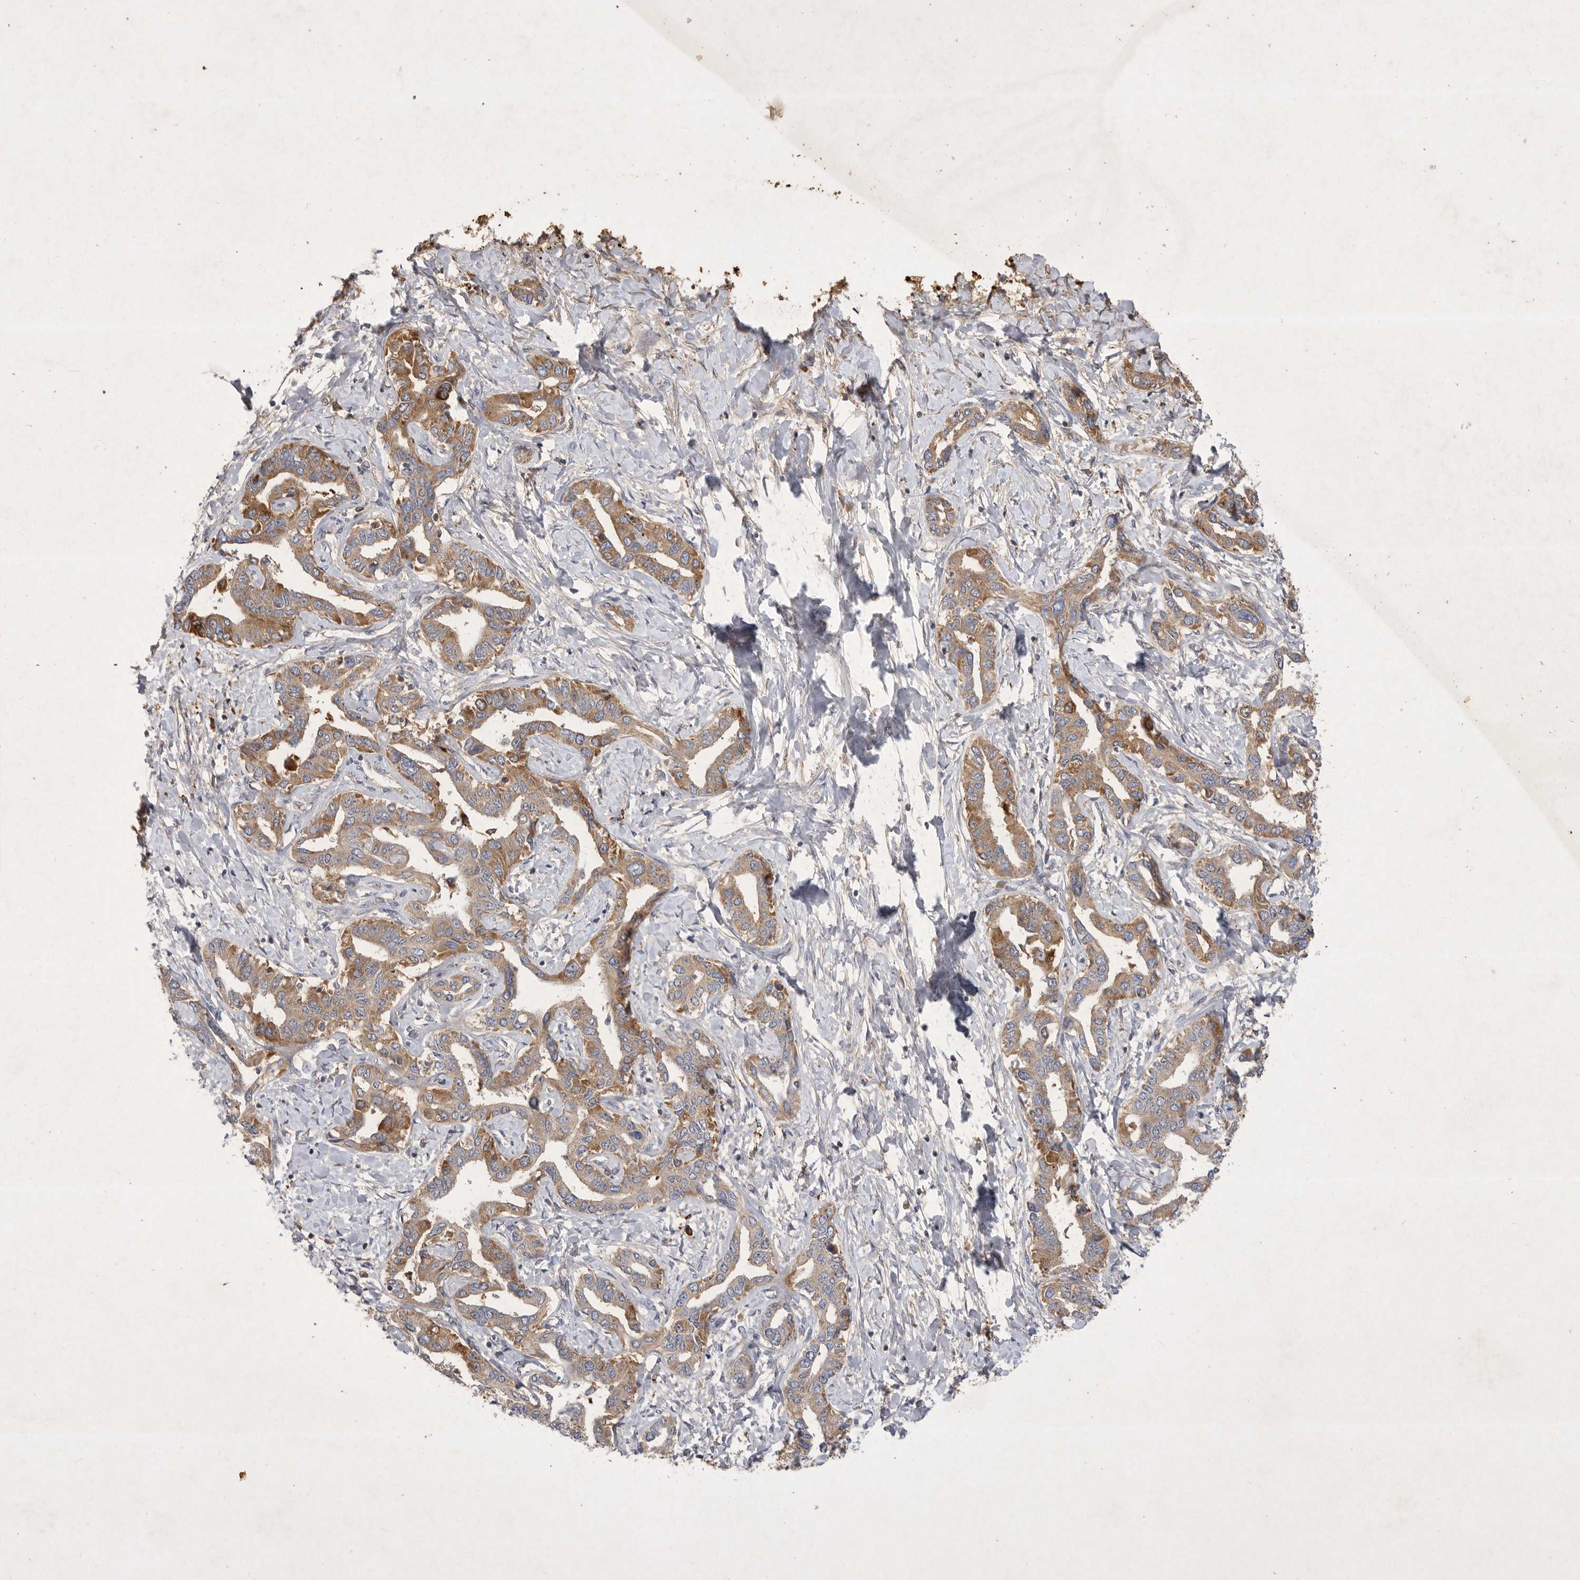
{"staining": {"intensity": "moderate", "quantity": ">75%", "location": "cytoplasmic/membranous"}, "tissue": "liver cancer", "cell_type": "Tumor cells", "image_type": "cancer", "snomed": [{"axis": "morphology", "description": "Cholangiocarcinoma"}, {"axis": "topography", "description": "Liver"}], "caption": "This is a photomicrograph of immunohistochemistry staining of cholangiocarcinoma (liver), which shows moderate expression in the cytoplasmic/membranous of tumor cells.", "gene": "MRPL41", "patient": {"sex": "male", "age": 59}}